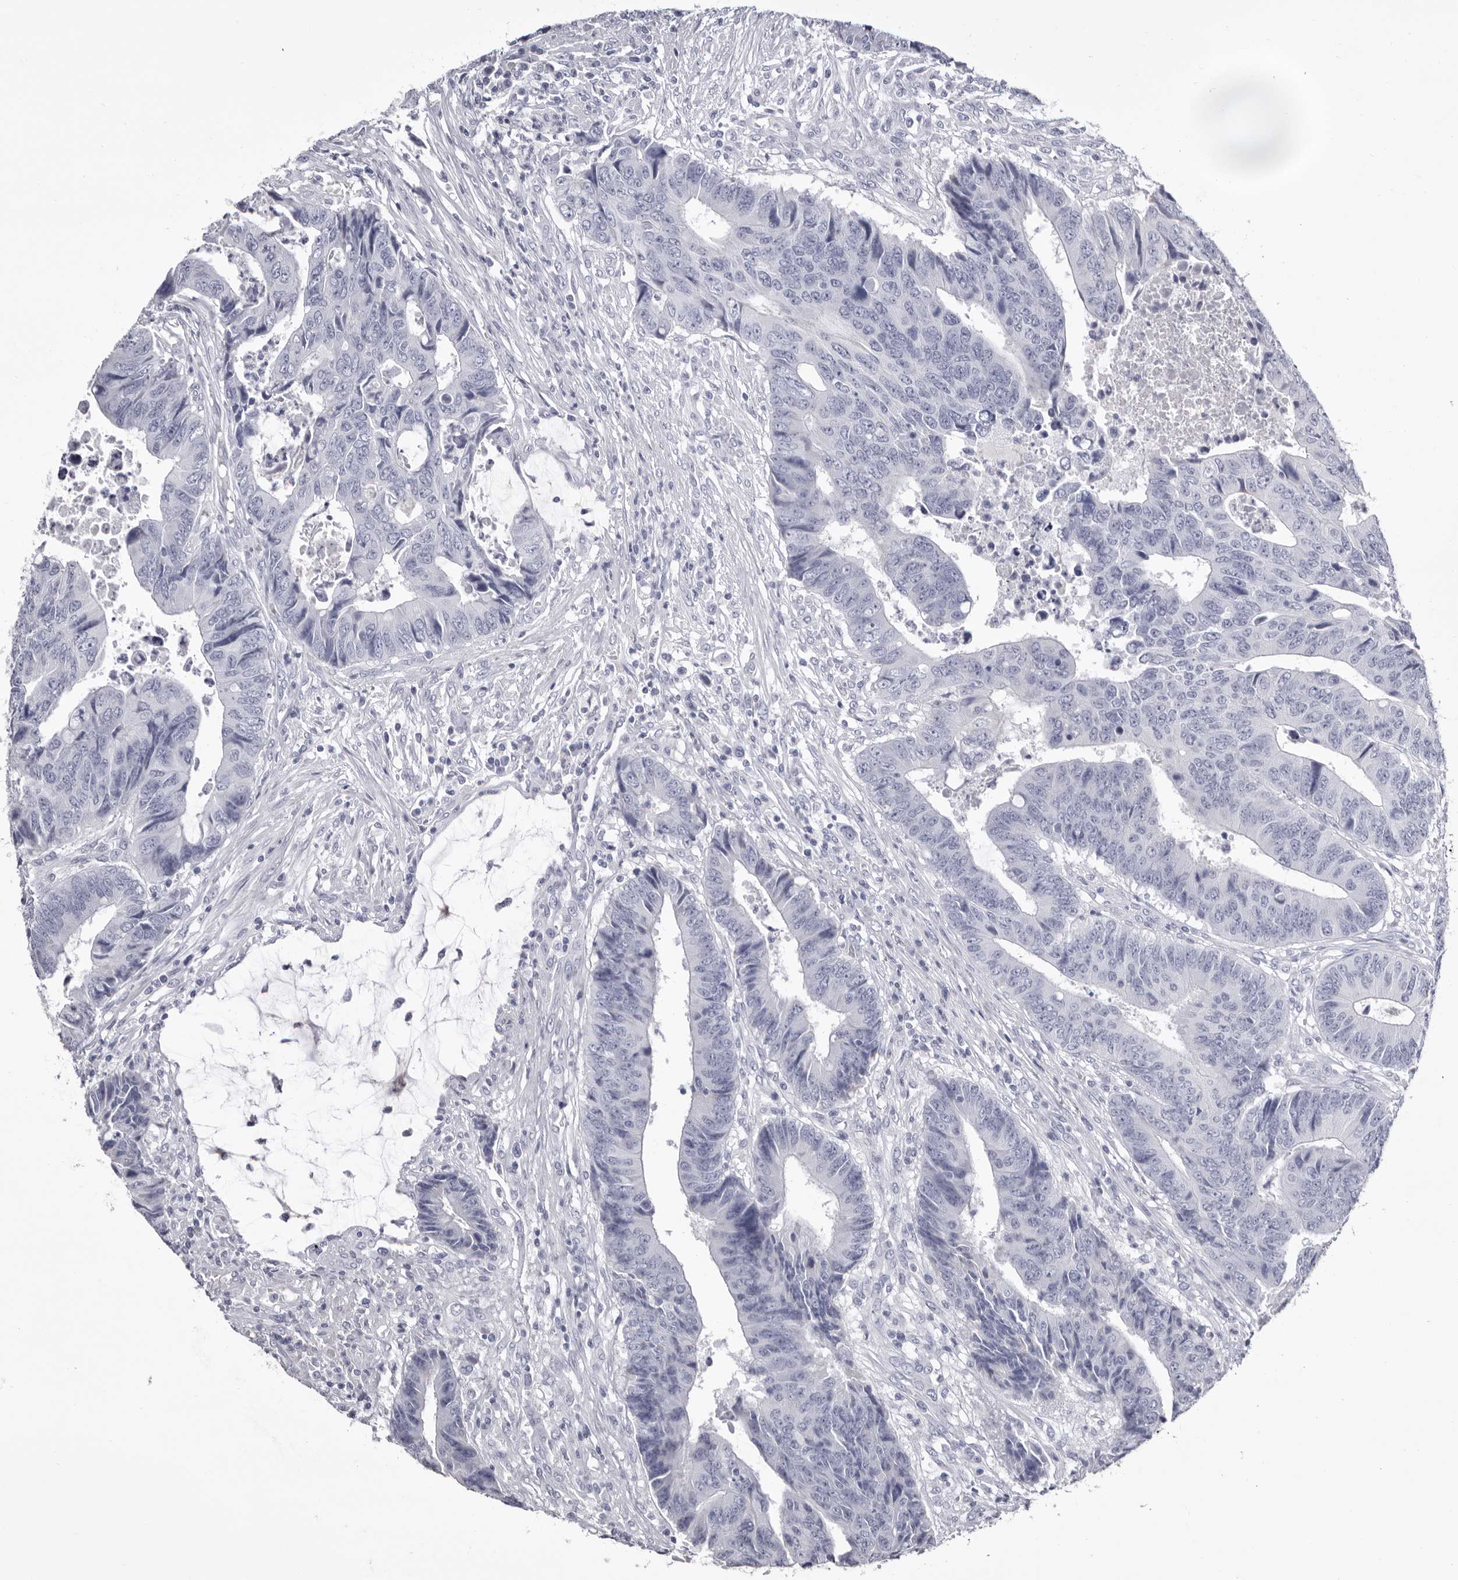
{"staining": {"intensity": "negative", "quantity": "none", "location": "none"}, "tissue": "colorectal cancer", "cell_type": "Tumor cells", "image_type": "cancer", "snomed": [{"axis": "morphology", "description": "Adenocarcinoma, NOS"}, {"axis": "topography", "description": "Rectum"}], "caption": "Immunohistochemical staining of human colorectal cancer (adenocarcinoma) demonstrates no significant expression in tumor cells.", "gene": "LPO", "patient": {"sex": "male", "age": 84}}